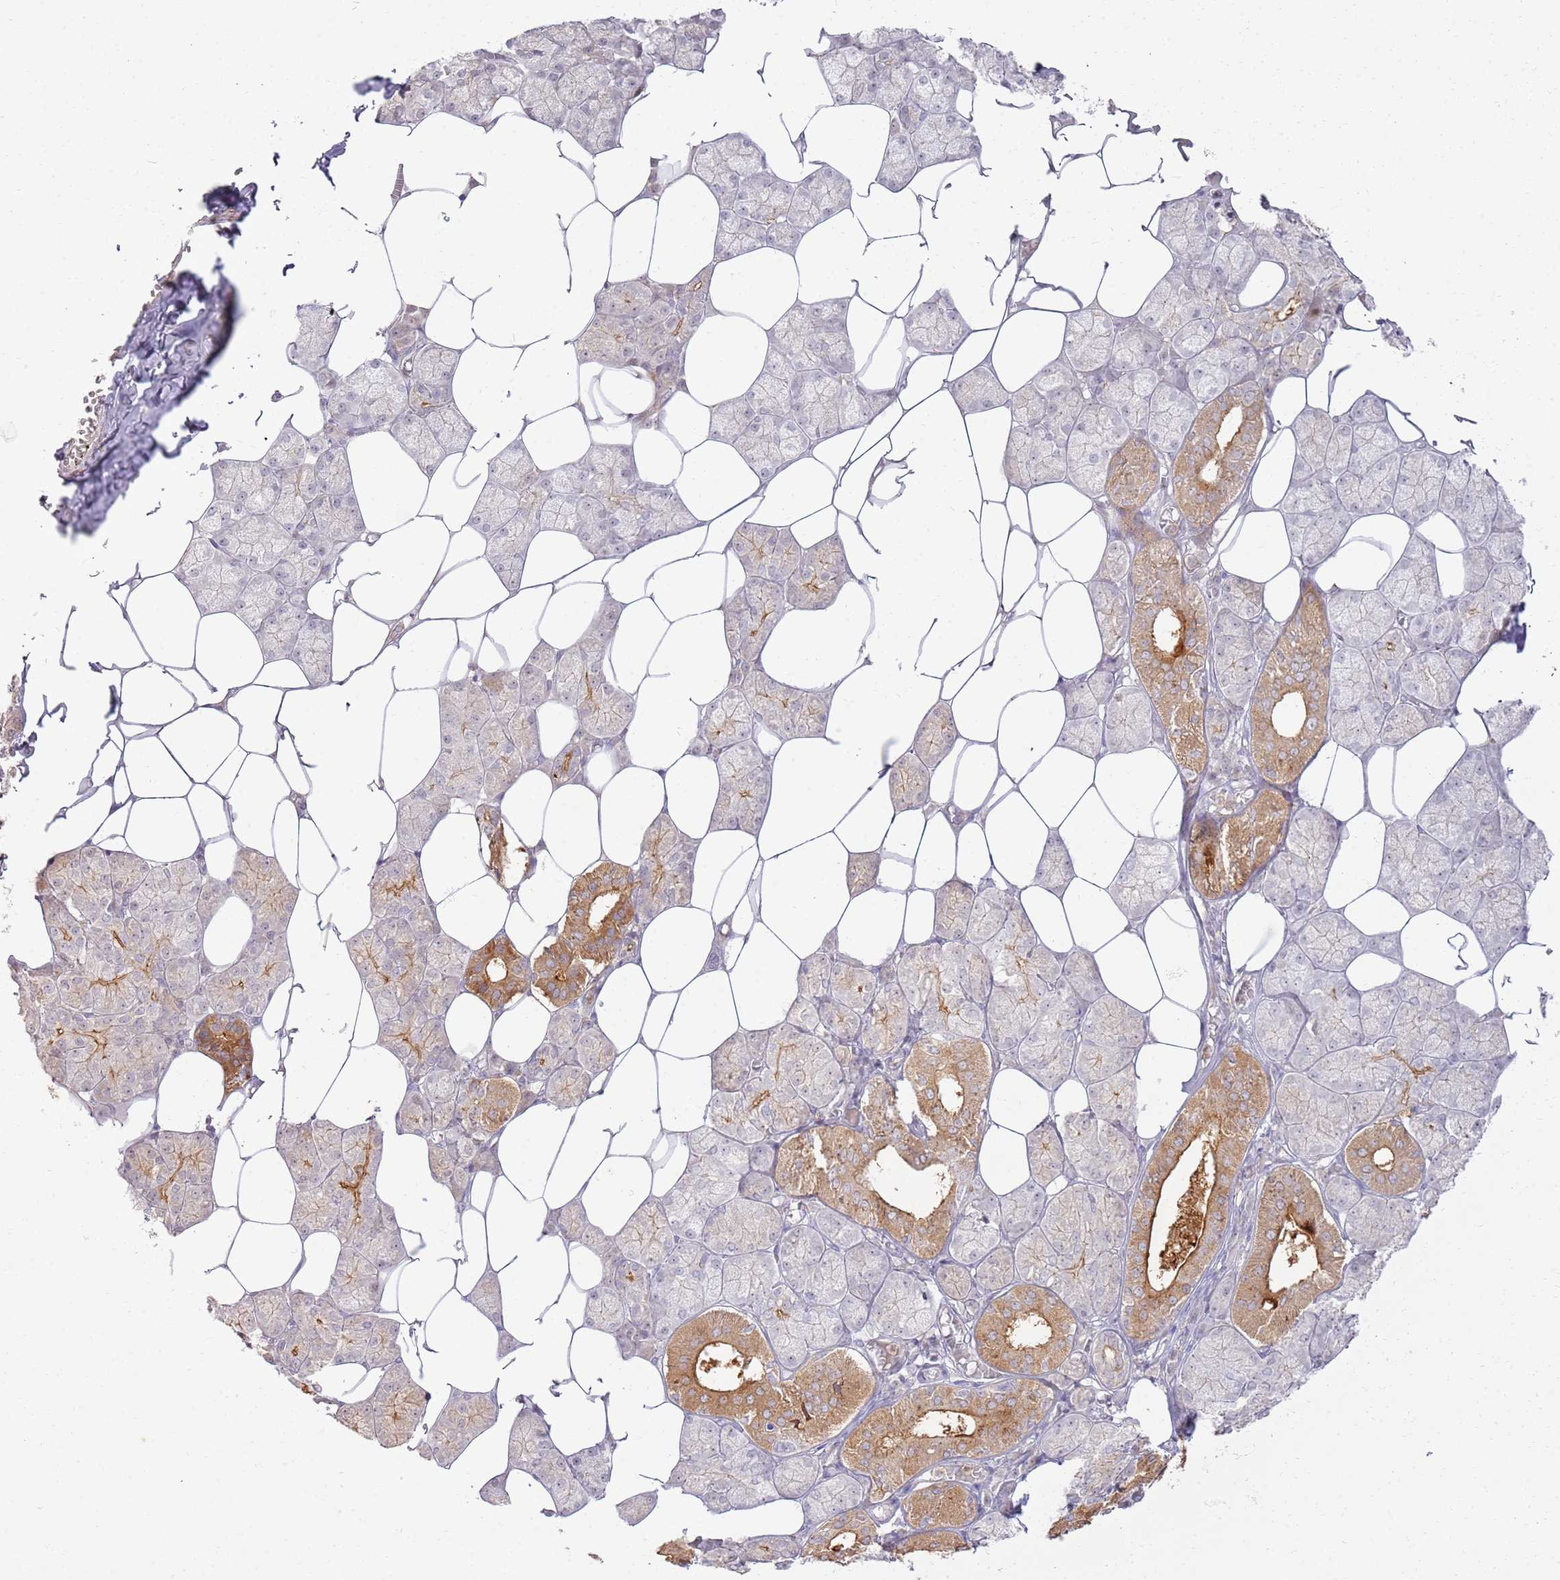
{"staining": {"intensity": "strong", "quantity": "<25%", "location": "cytoplasmic/membranous,nuclear"}, "tissue": "salivary gland", "cell_type": "Glandular cells", "image_type": "normal", "snomed": [{"axis": "morphology", "description": "Normal tissue, NOS"}, {"axis": "topography", "description": "Salivary gland"}], "caption": "A brown stain shows strong cytoplasmic/membranous,nuclear staining of a protein in glandular cells of normal human salivary gland. (Brightfield microscopy of DAB IHC at high magnification).", "gene": "CNPY1", "patient": {"sex": "male", "age": 62}}